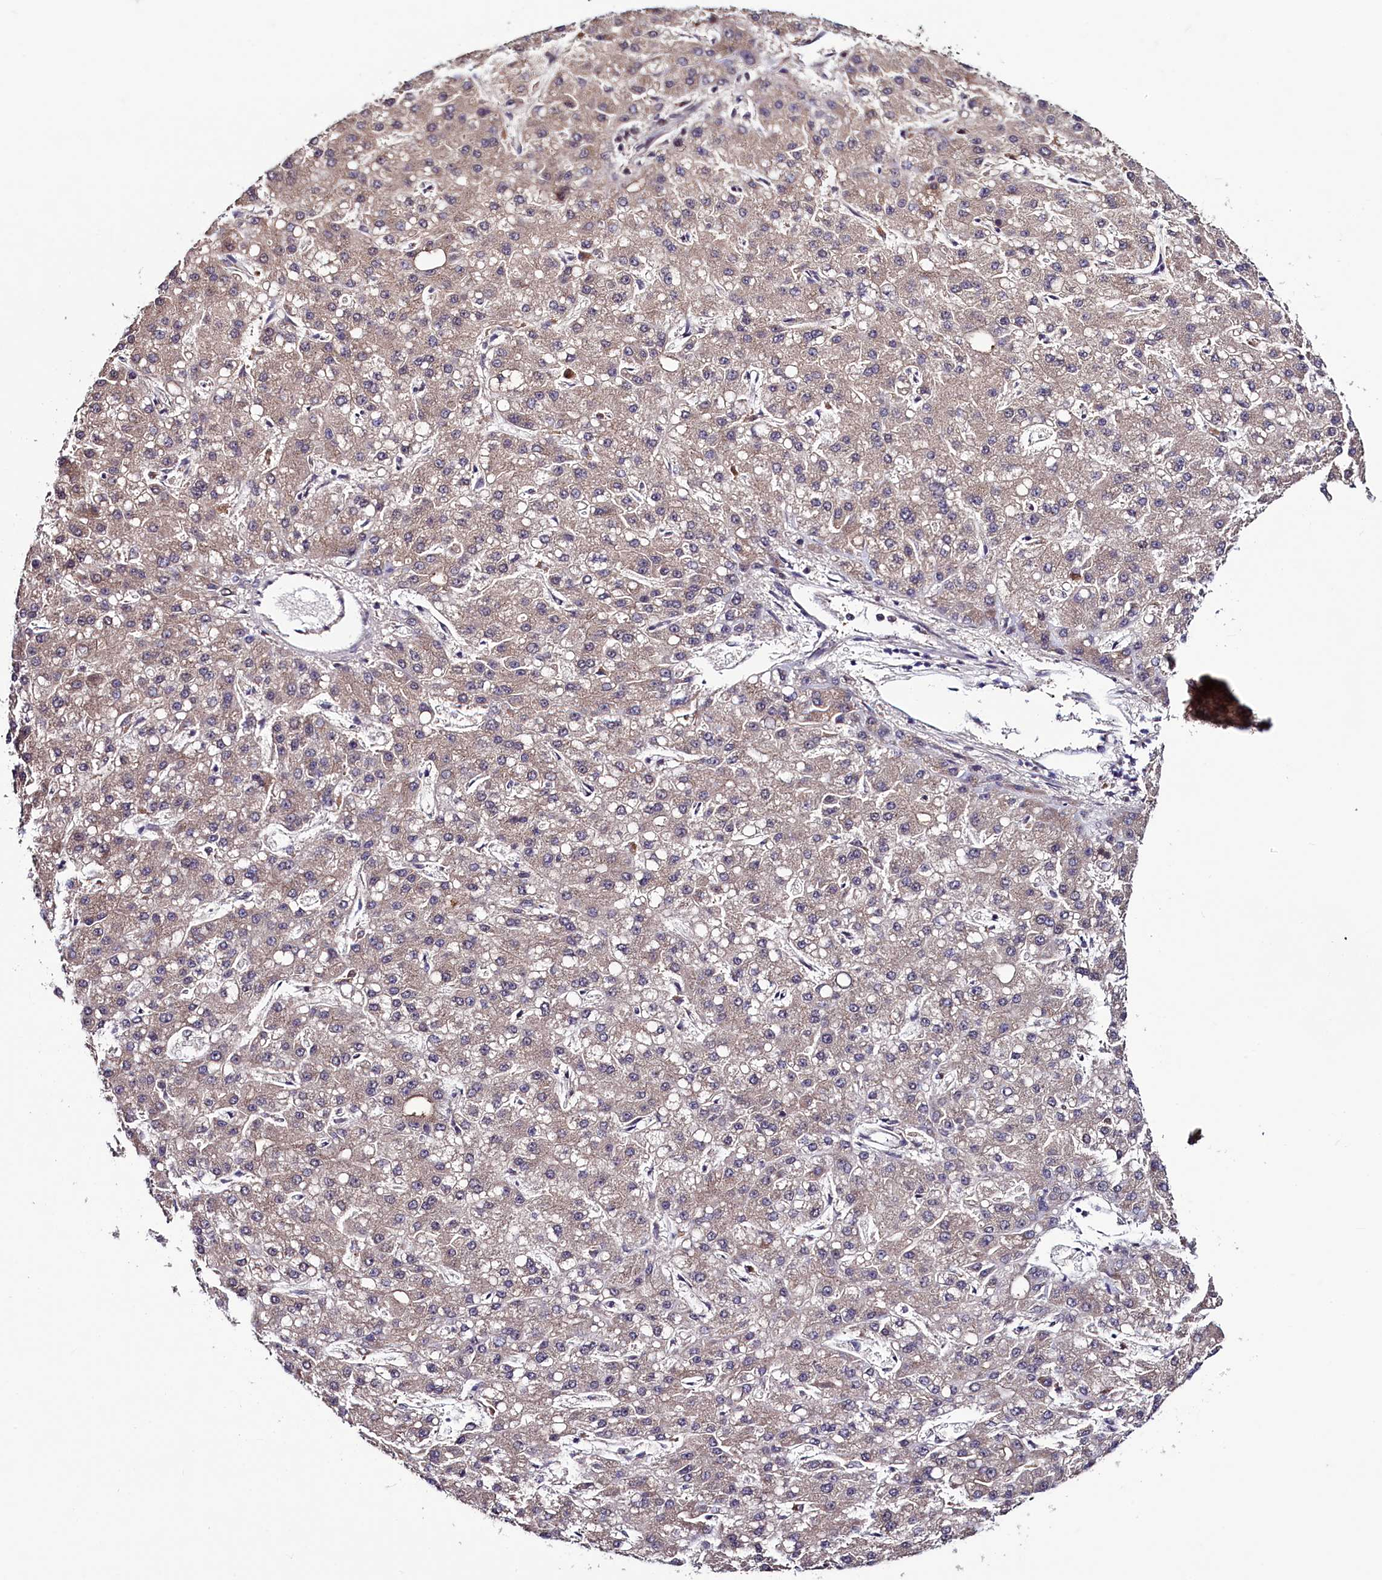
{"staining": {"intensity": "moderate", "quantity": ">75%", "location": "cytoplasmic/membranous"}, "tissue": "liver cancer", "cell_type": "Tumor cells", "image_type": "cancer", "snomed": [{"axis": "morphology", "description": "Carcinoma, Hepatocellular, NOS"}, {"axis": "topography", "description": "Liver"}], "caption": "Protein expression by immunohistochemistry shows moderate cytoplasmic/membranous positivity in approximately >75% of tumor cells in liver cancer (hepatocellular carcinoma).", "gene": "SEC24C", "patient": {"sex": "male", "age": 67}}